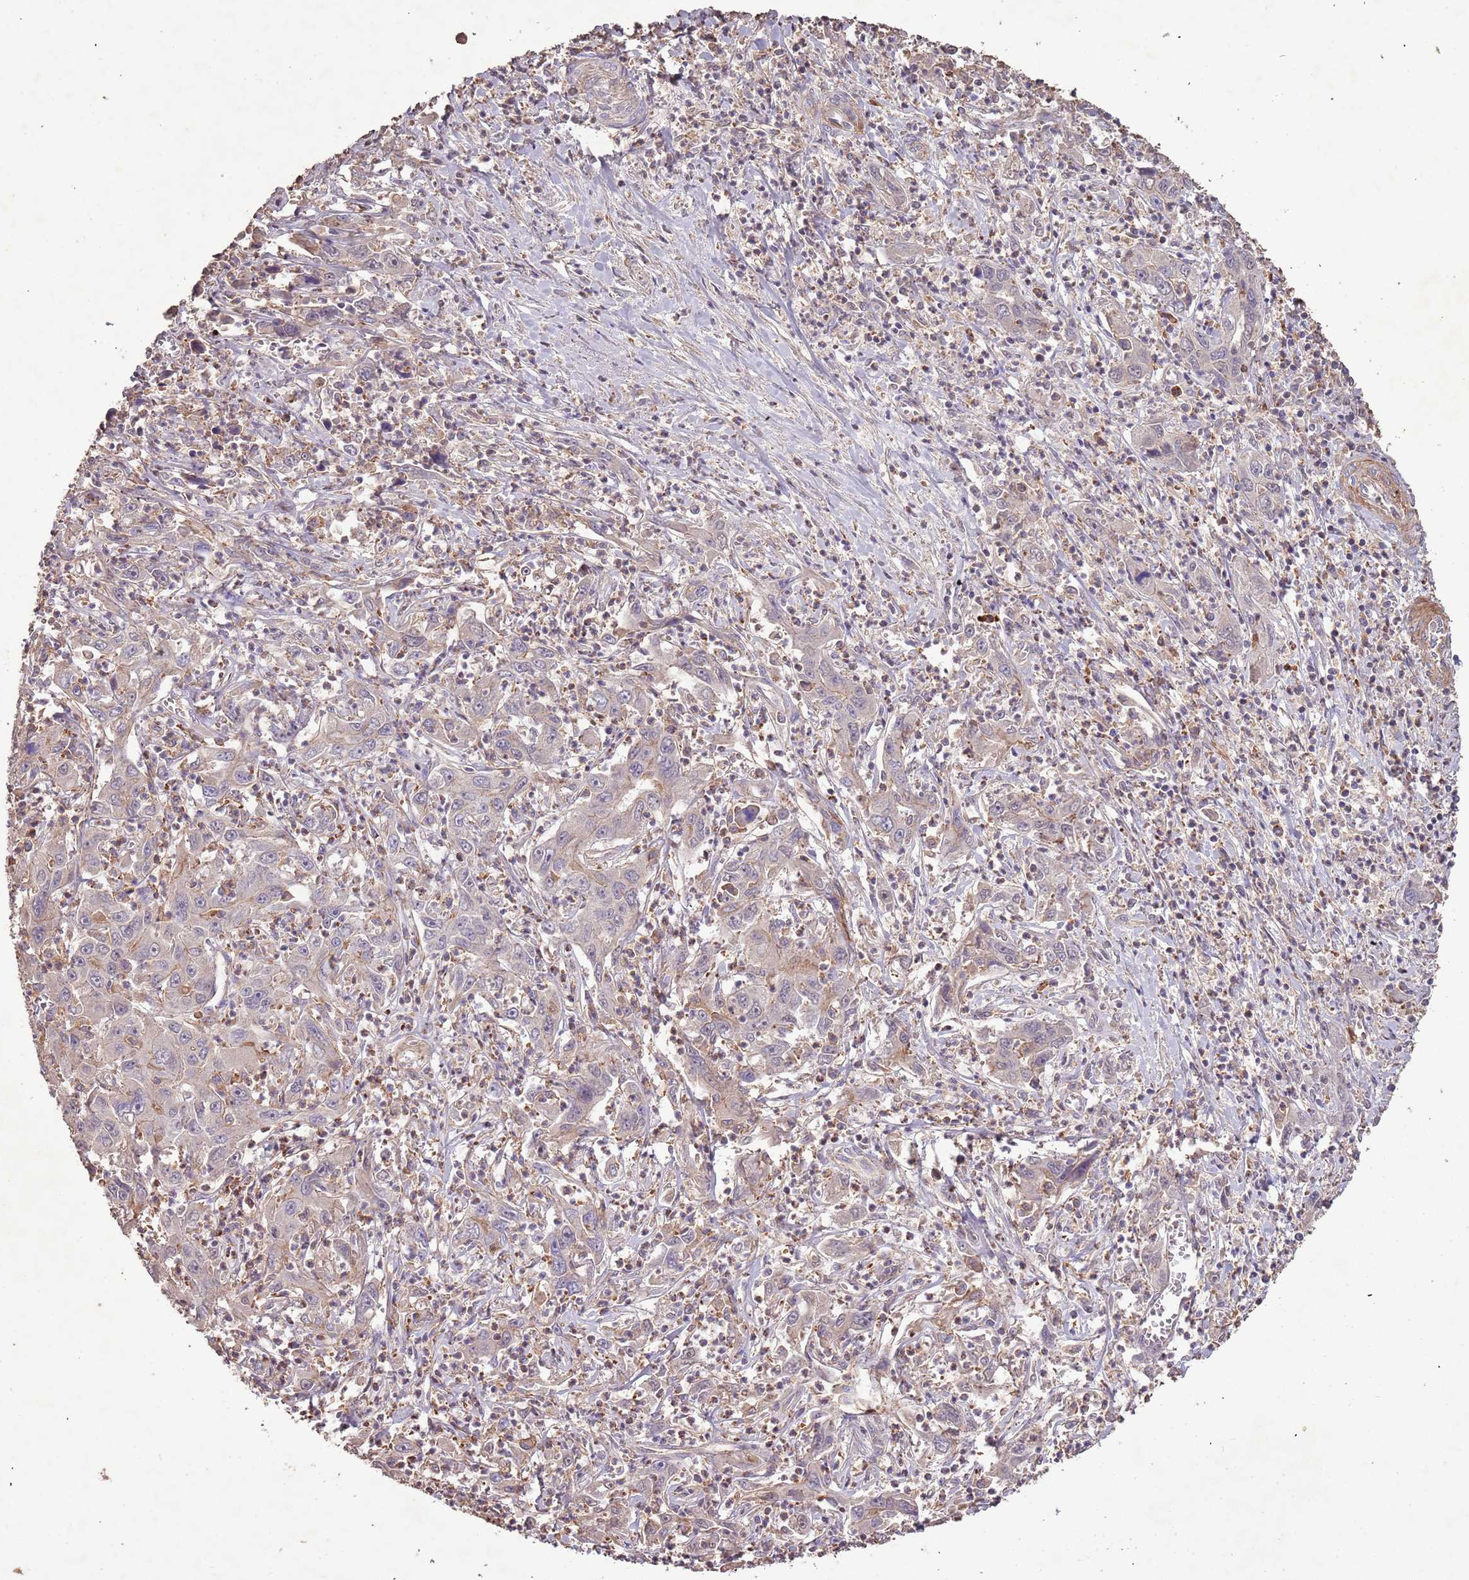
{"staining": {"intensity": "negative", "quantity": "none", "location": "none"}, "tissue": "liver cancer", "cell_type": "Tumor cells", "image_type": "cancer", "snomed": [{"axis": "morphology", "description": "Carcinoma, Hepatocellular, NOS"}, {"axis": "topography", "description": "Liver"}], "caption": "An immunohistochemistry (IHC) image of liver cancer is shown. There is no staining in tumor cells of liver cancer.", "gene": "FECH", "patient": {"sex": "male", "age": 63}}